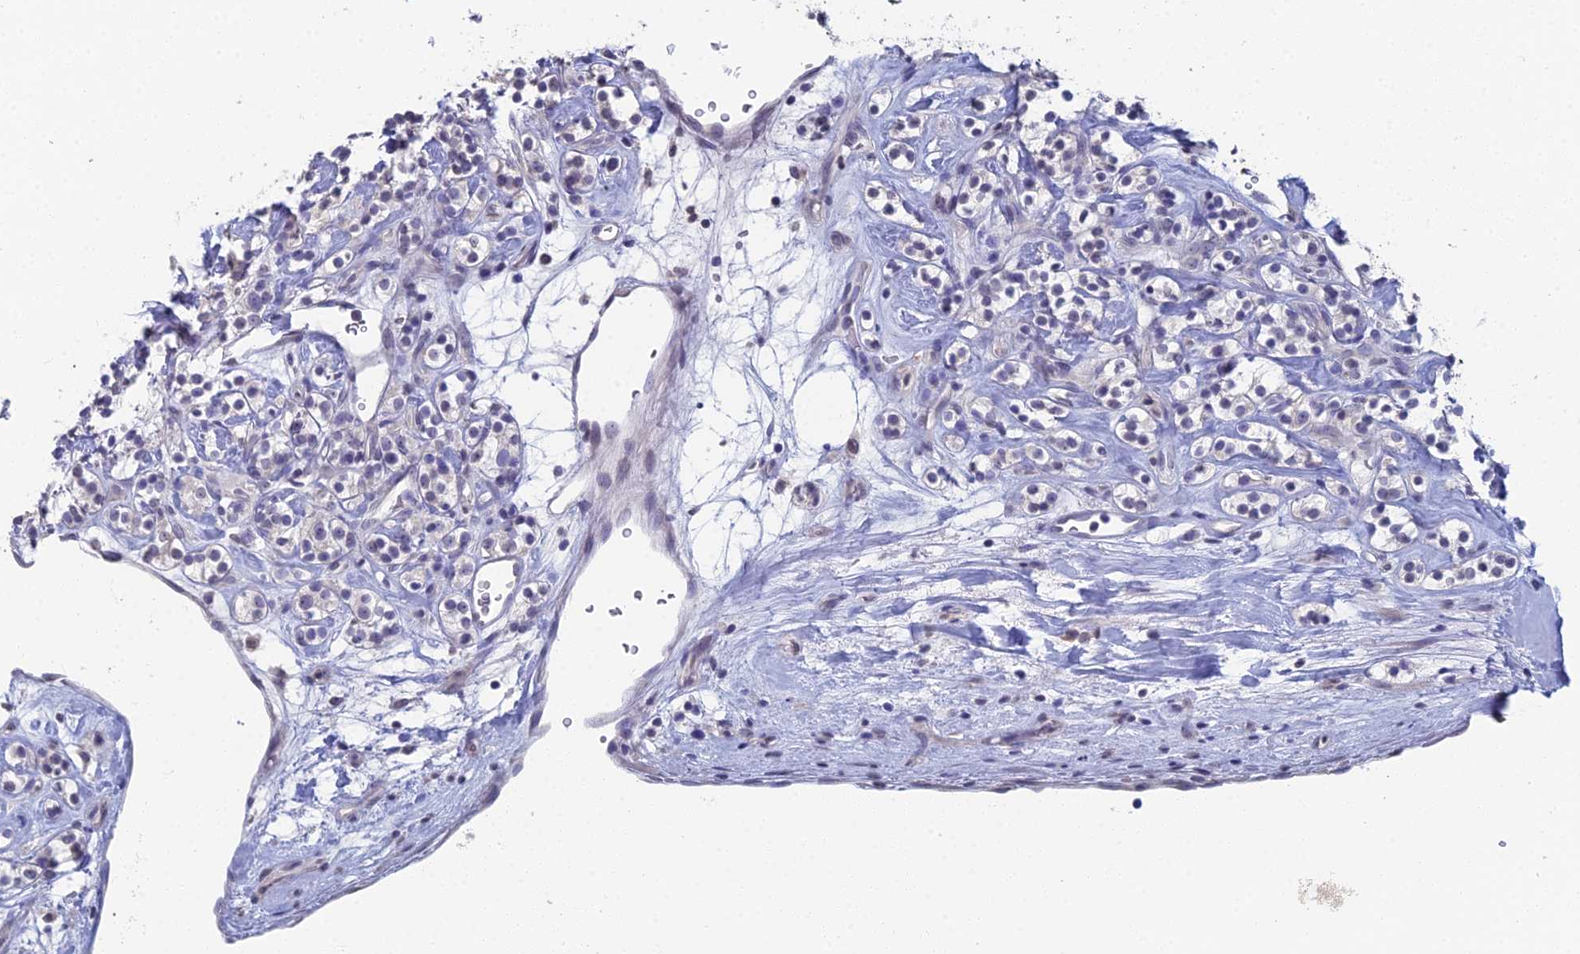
{"staining": {"intensity": "negative", "quantity": "none", "location": "none"}, "tissue": "renal cancer", "cell_type": "Tumor cells", "image_type": "cancer", "snomed": [{"axis": "morphology", "description": "Adenocarcinoma, NOS"}, {"axis": "topography", "description": "Kidney"}], "caption": "Adenocarcinoma (renal) stained for a protein using immunohistochemistry (IHC) displays no staining tumor cells.", "gene": "PRR22", "patient": {"sex": "male", "age": 77}}